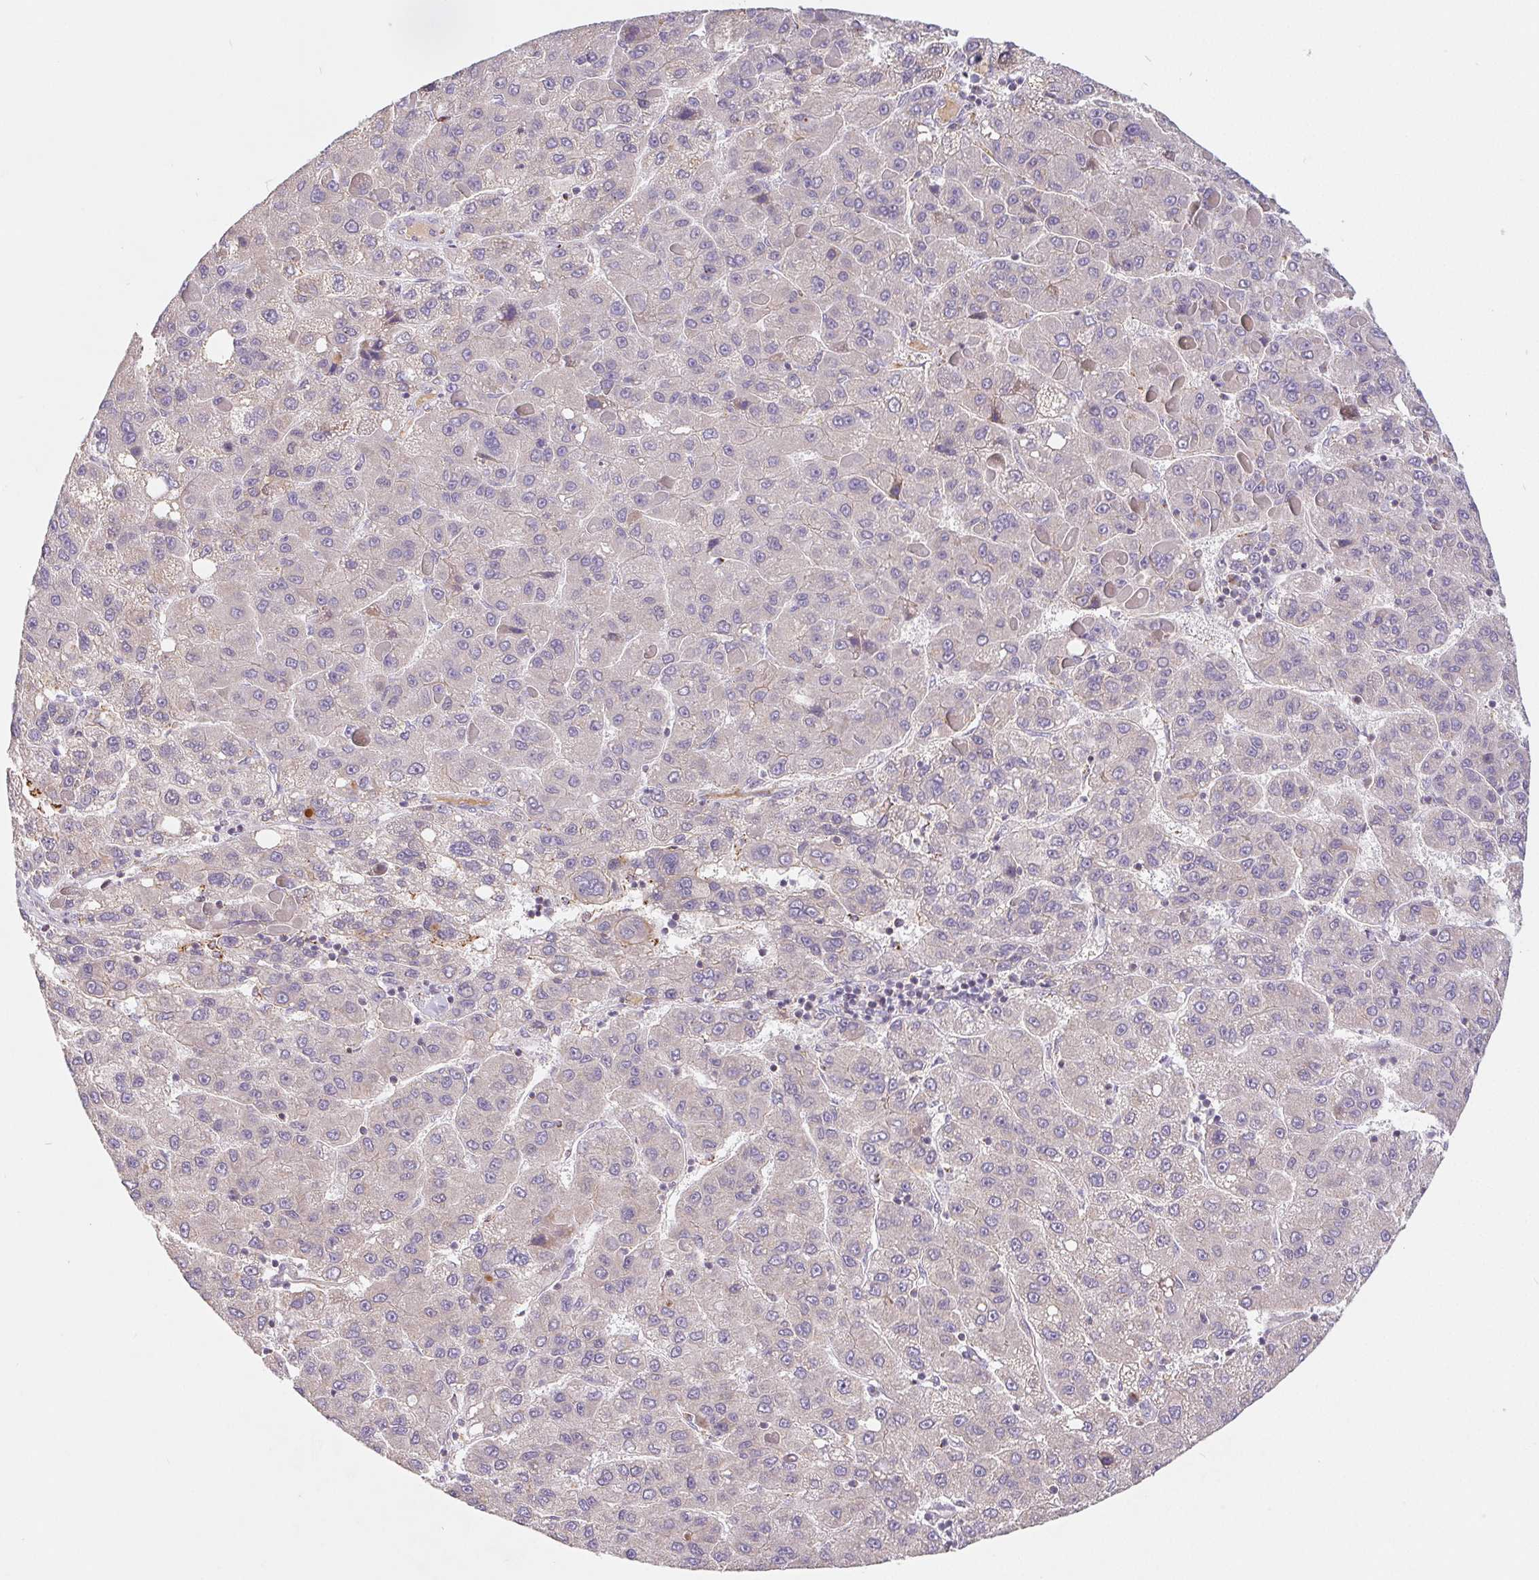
{"staining": {"intensity": "negative", "quantity": "none", "location": "none"}, "tissue": "liver cancer", "cell_type": "Tumor cells", "image_type": "cancer", "snomed": [{"axis": "morphology", "description": "Carcinoma, Hepatocellular, NOS"}, {"axis": "topography", "description": "Liver"}], "caption": "An image of liver cancer (hepatocellular carcinoma) stained for a protein exhibits no brown staining in tumor cells.", "gene": "EMC6", "patient": {"sex": "female", "age": 82}}